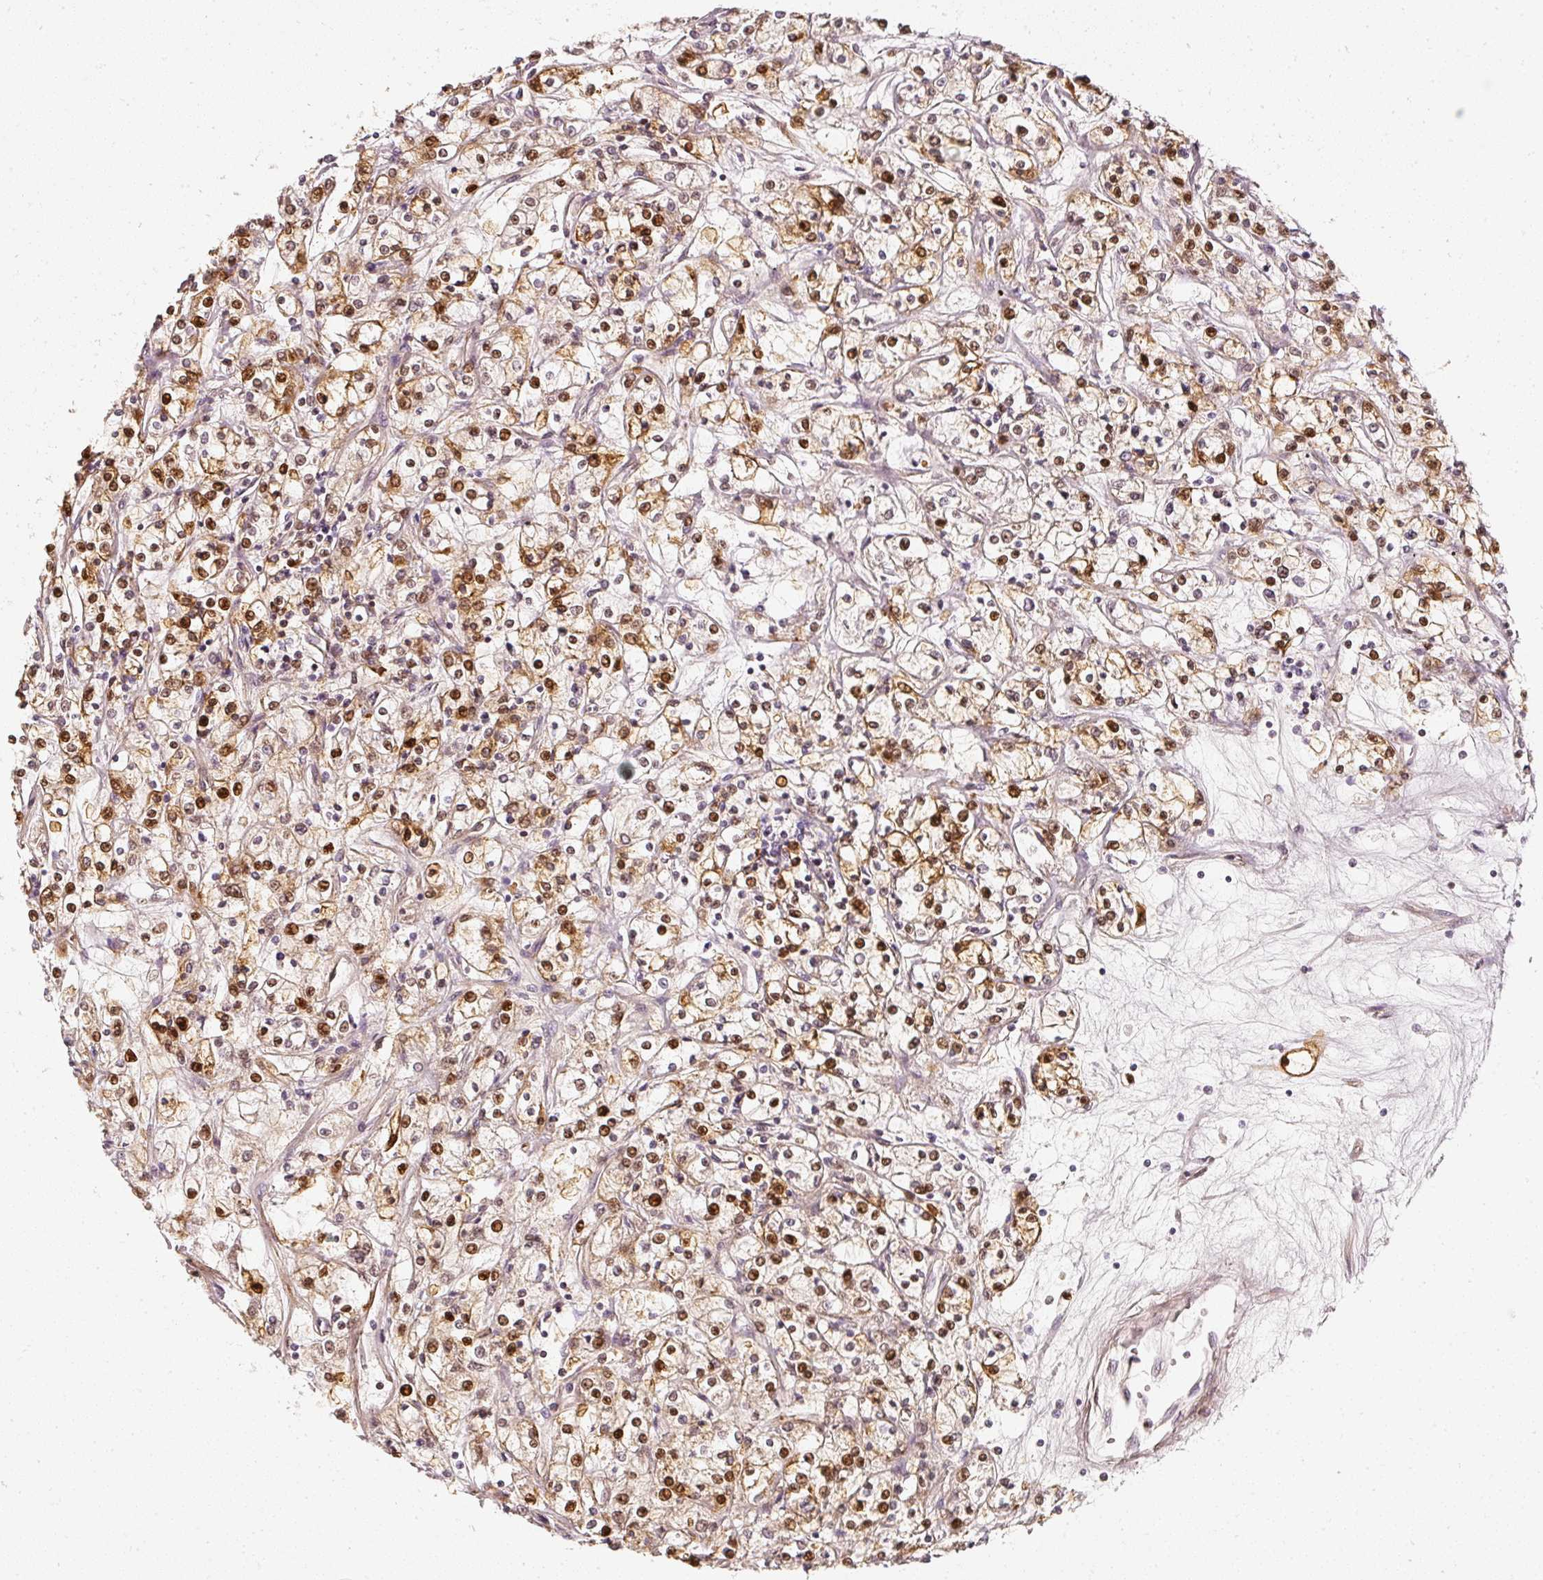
{"staining": {"intensity": "strong", "quantity": ">75%", "location": "cytoplasmic/membranous,nuclear"}, "tissue": "renal cancer", "cell_type": "Tumor cells", "image_type": "cancer", "snomed": [{"axis": "morphology", "description": "Adenocarcinoma, NOS"}, {"axis": "topography", "description": "Kidney"}], "caption": "IHC staining of renal cancer (adenocarcinoma), which shows high levels of strong cytoplasmic/membranous and nuclear staining in about >75% of tumor cells indicating strong cytoplasmic/membranous and nuclear protein expression. The staining was performed using DAB (3,3'-diaminobenzidine) (brown) for protein detection and nuclei were counterstained in hematoxylin (blue).", "gene": "ASMTL", "patient": {"sex": "female", "age": 59}}